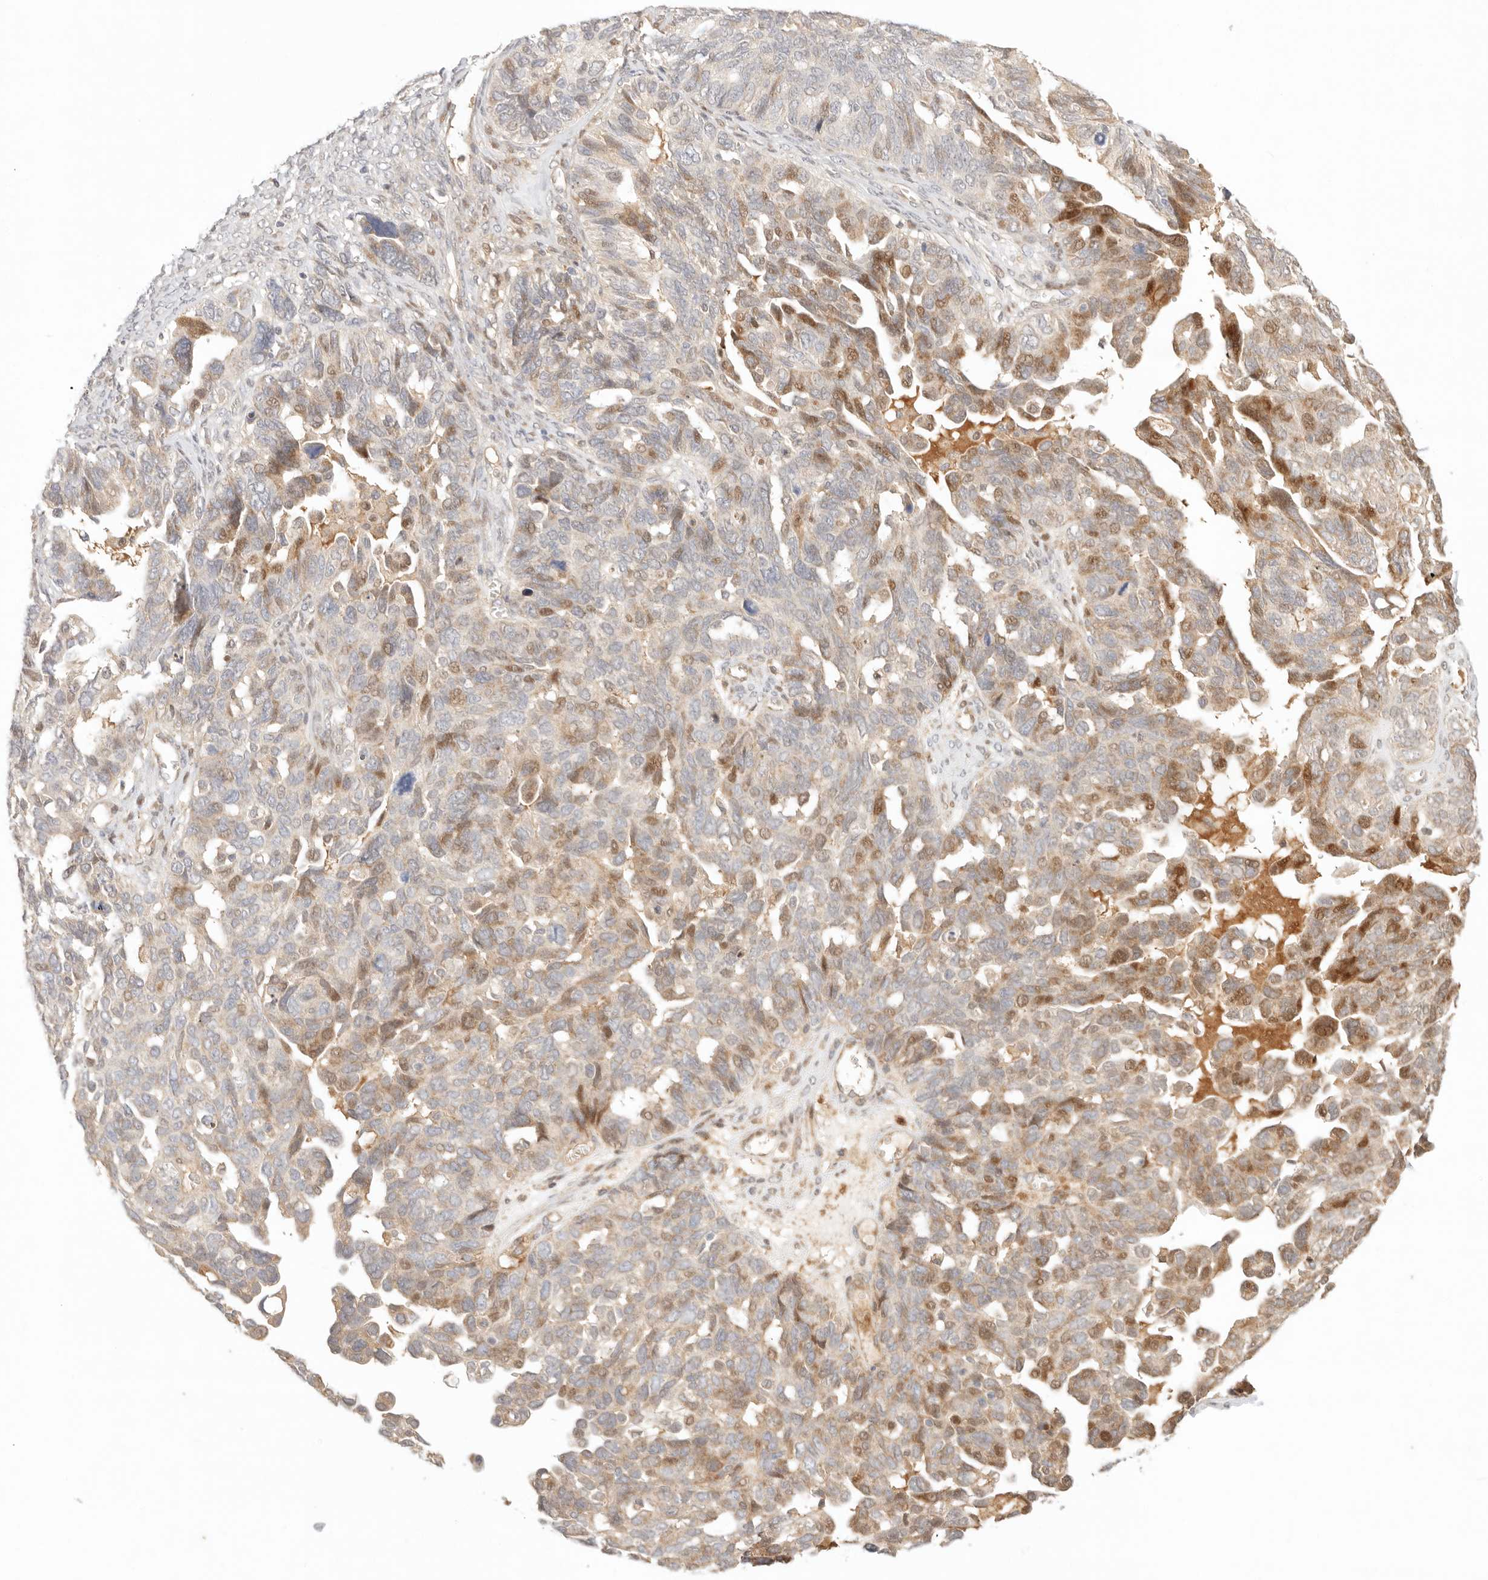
{"staining": {"intensity": "moderate", "quantity": "25%-75%", "location": "cytoplasmic/membranous,nuclear"}, "tissue": "ovarian cancer", "cell_type": "Tumor cells", "image_type": "cancer", "snomed": [{"axis": "morphology", "description": "Cystadenocarcinoma, serous, NOS"}, {"axis": "topography", "description": "Ovary"}], "caption": "Moderate cytoplasmic/membranous and nuclear protein positivity is identified in about 25%-75% of tumor cells in serous cystadenocarcinoma (ovarian).", "gene": "PHLDA3", "patient": {"sex": "female", "age": 79}}